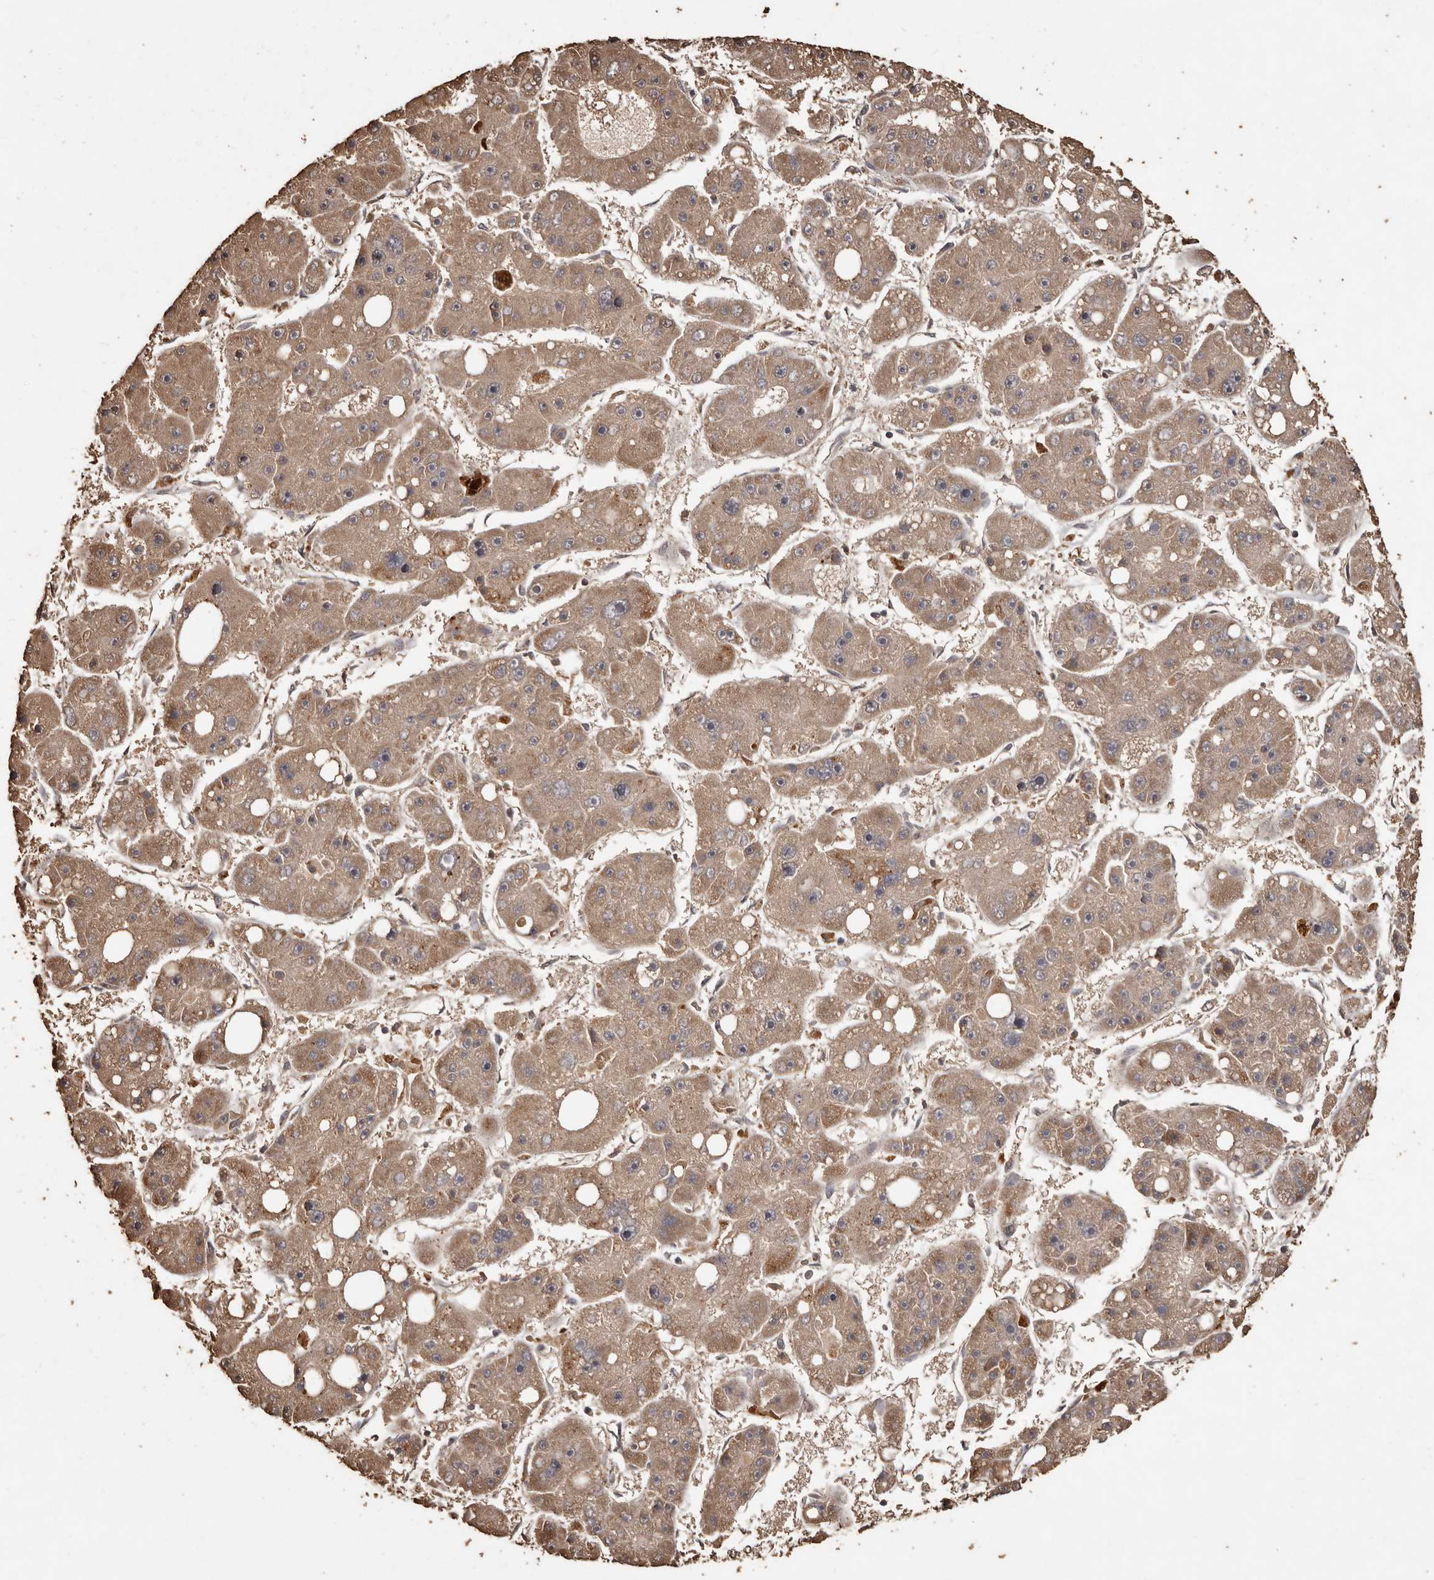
{"staining": {"intensity": "weak", "quantity": ">75%", "location": "cytoplasmic/membranous"}, "tissue": "liver cancer", "cell_type": "Tumor cells", "image_type": "cancer", "snomed": [{"axis": "morphology", "description": "Carcinoma, Hepatocellular, NOS"}, {"axis": "topography", "description": "Liver"}], "caption": "Liver cancer (hepatocellular carcinoma) tissue shows weak cytoplasmic/membranous positivity in about >75% of tumor cells The protein of interest is stained brown, and the nuclei are stained in blue (DAB (3,3'-diaminobenzidine) IHC with brightfield microscopy, high magnification).", "gene": "PKDCC", "patient": {"sex": "female", "age": 61}}